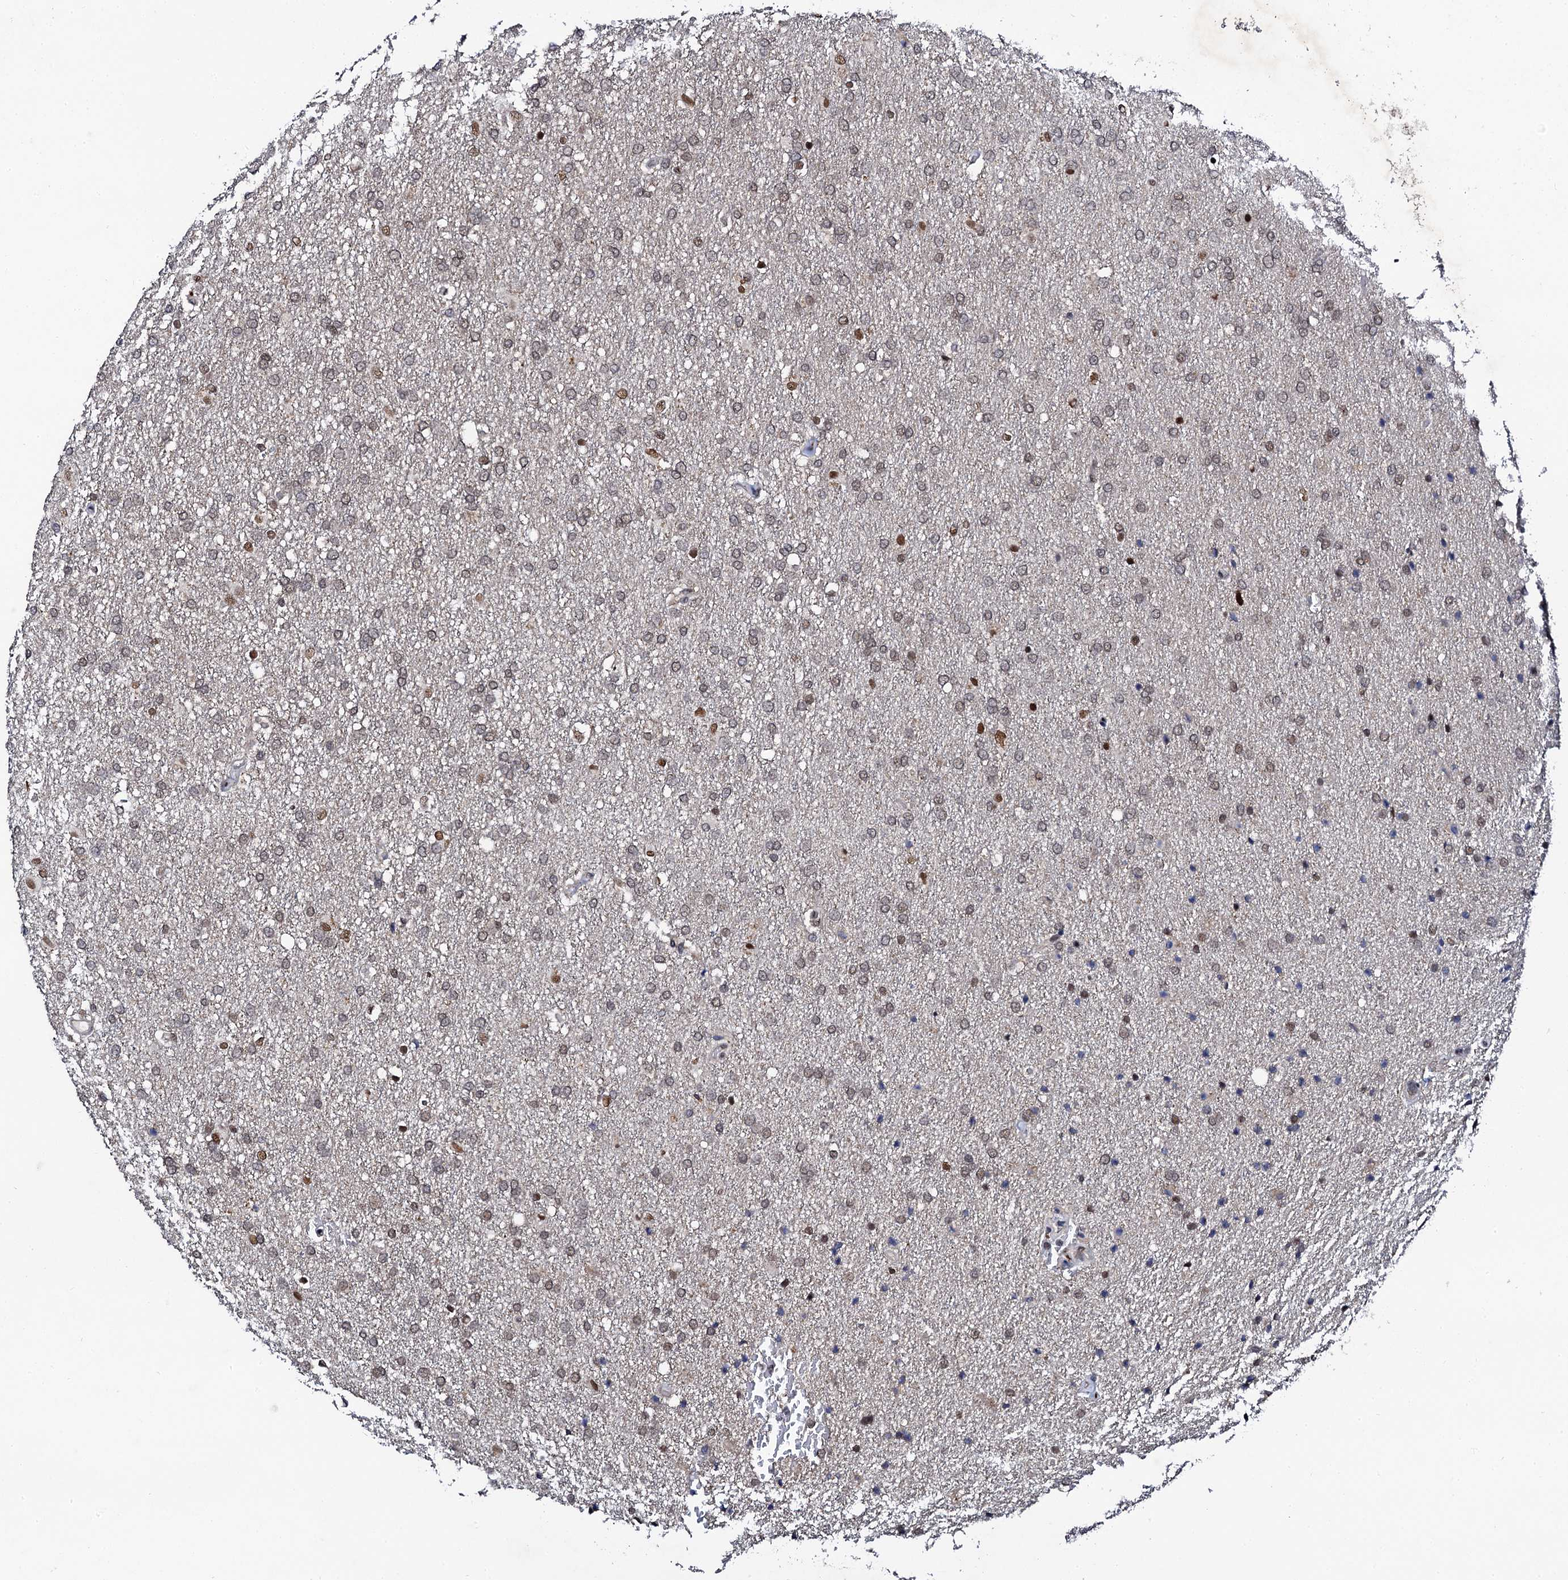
{"staining": {"intensity": "moderate", "quantity": "<25%", "location": "nuclear"}, "tissue": "glioma", "cell_type": "Tumor cells", "image_type": "cancer", "snomed": [{"axis": "morphology", "description": "Glioma, malignant, High grade"}, {"axis": "topography", "description": "Brain"}], "caption": "Immunohistochemical staining of human glioma reveals low levels of moderate nuclear staining in approximately <25% of tumor cells.", "gene": "CSTF3", "patient": {"sex": "male", "age": 72}}